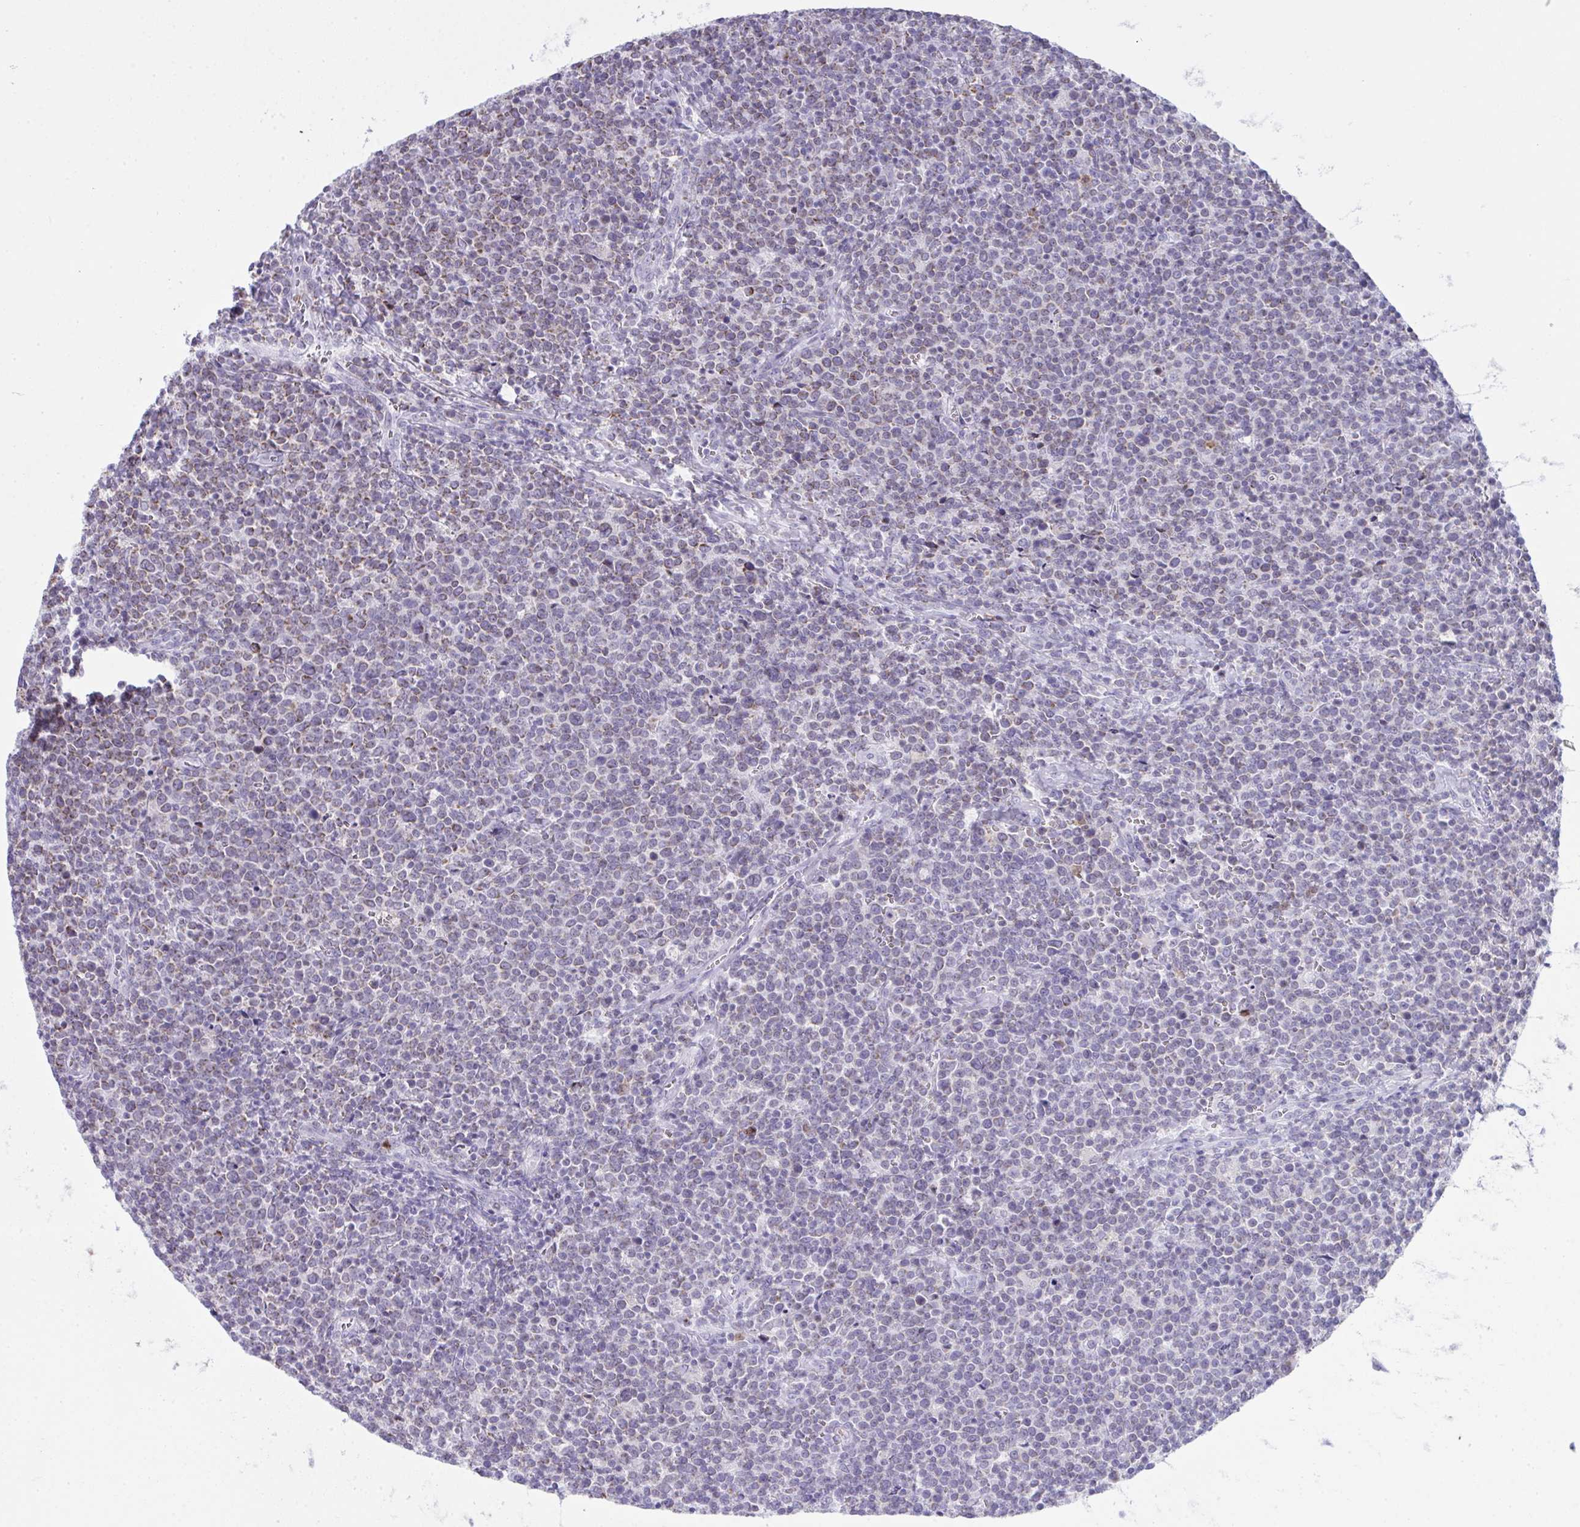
{"staining": {"intensity": "weak", "quantity": "25%-75%", "location": "cytoplasmic/membranous"}, "tissue": "lymphoma", "cell_type": "Tumor cells", "image_type": "cancer", "snomed": [{"axis": "morphology", "description": "Malignant lymphoma, non-Hodgkin's type, High grade"}, {"axis": "topography", "description": "Lymph node"}], "caption": "High-grade malignant lymphoma, non-Hodgkin's type stained for a protein (brown) shows weak cytoplasmic/membranous positive positivity in approximately 25%-75% of tumor cells.", "gene": "PLA2G12B", "patient": {"sex": "male", "age": 61}}